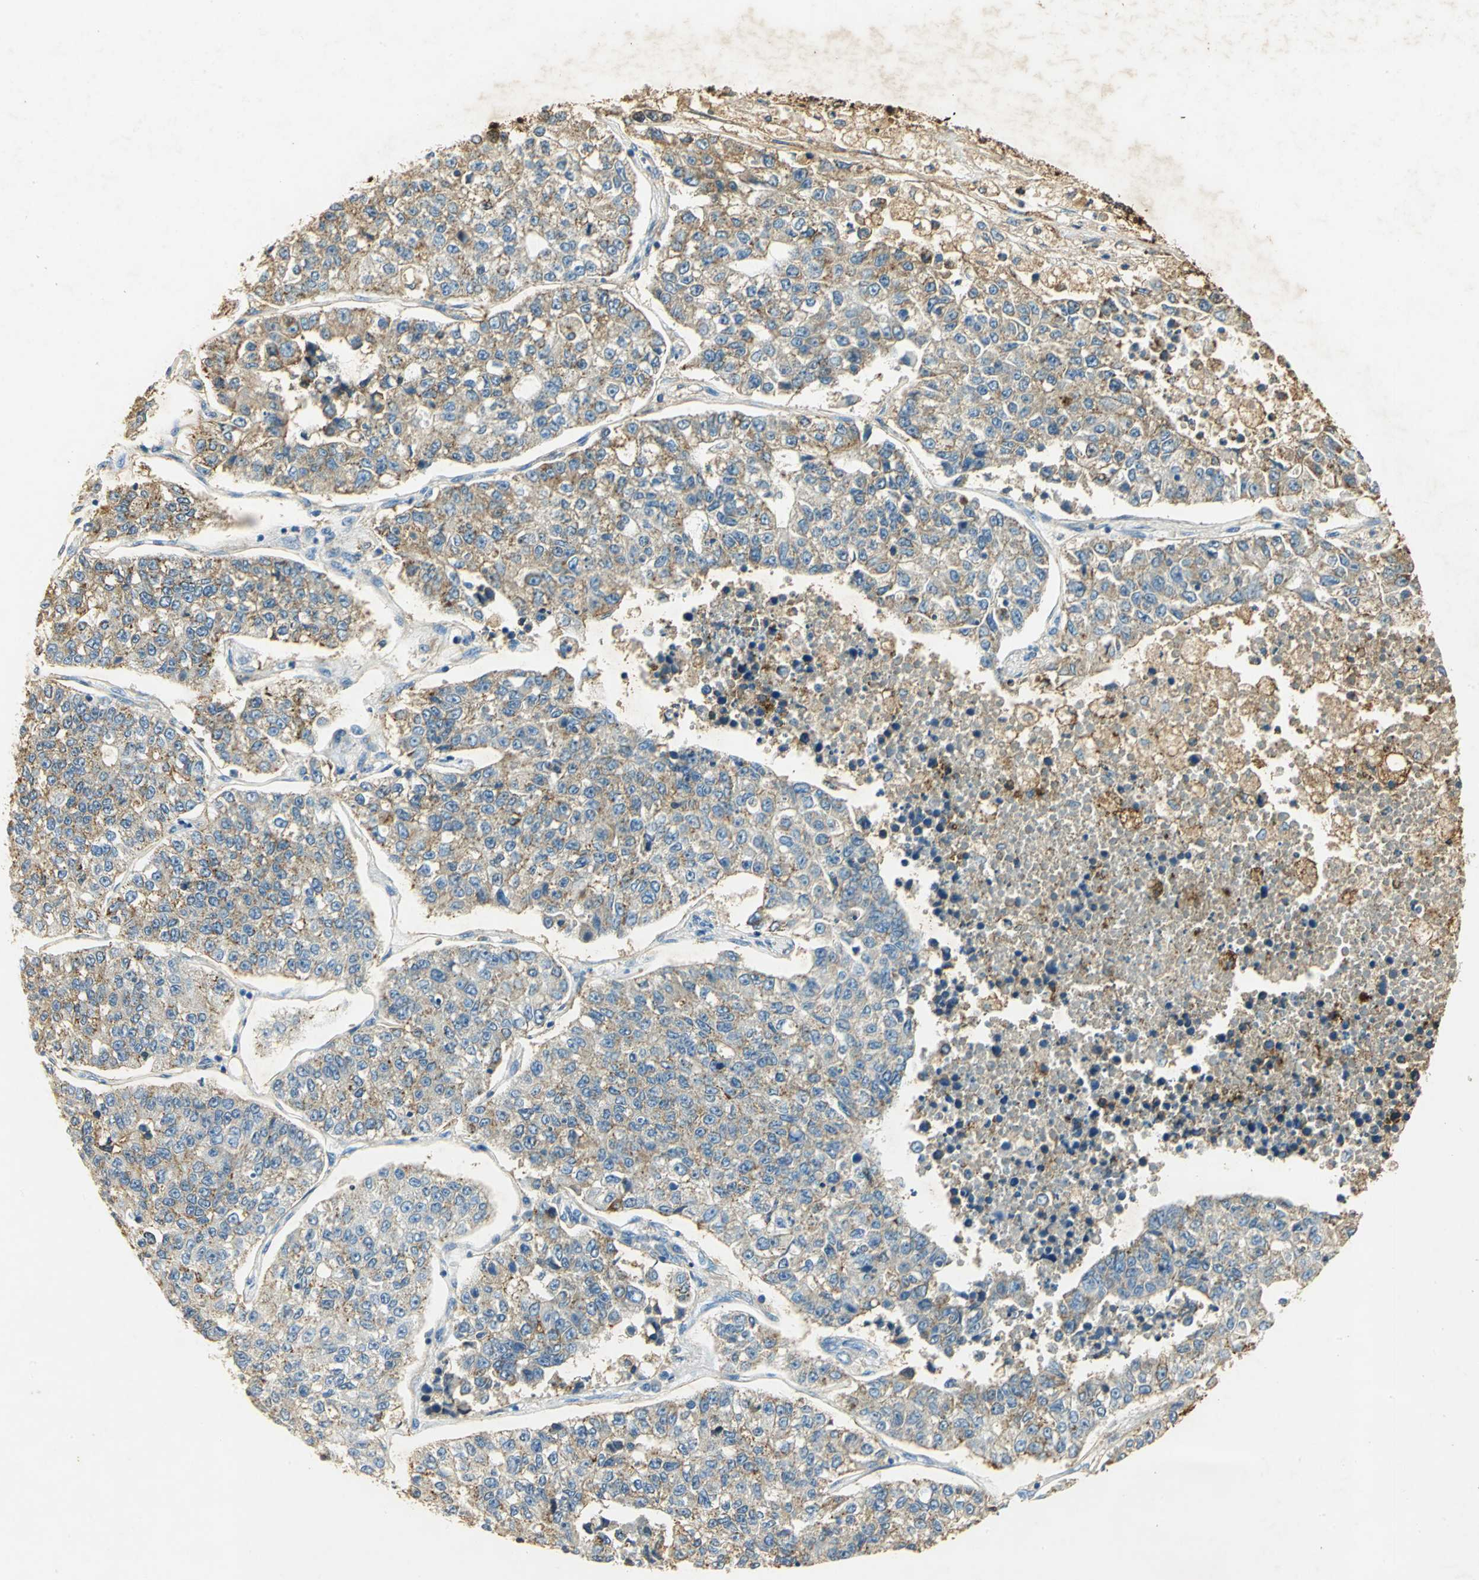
{"staining": {"intensity": "weak", "quantity": "25%-75%", "location": "cytoplasmic/membranous"}, "tissue": "lung cancer", "cell_type": "Tumor cells", "image_type": "cancer", "snomed": [{"axis": "morphology", "description": "Adenocarcinoma, NOS"}, {"axis": "topography", "description": "Lung"}], "caption": "This is an image of IHC staining of lung cancer (adenocarcinoma), which shows weak expression in the cytoplasmic/membranous of tumor cells.", "gene": "ANXA4", "patient": {"sex": "male", "age": 49}}